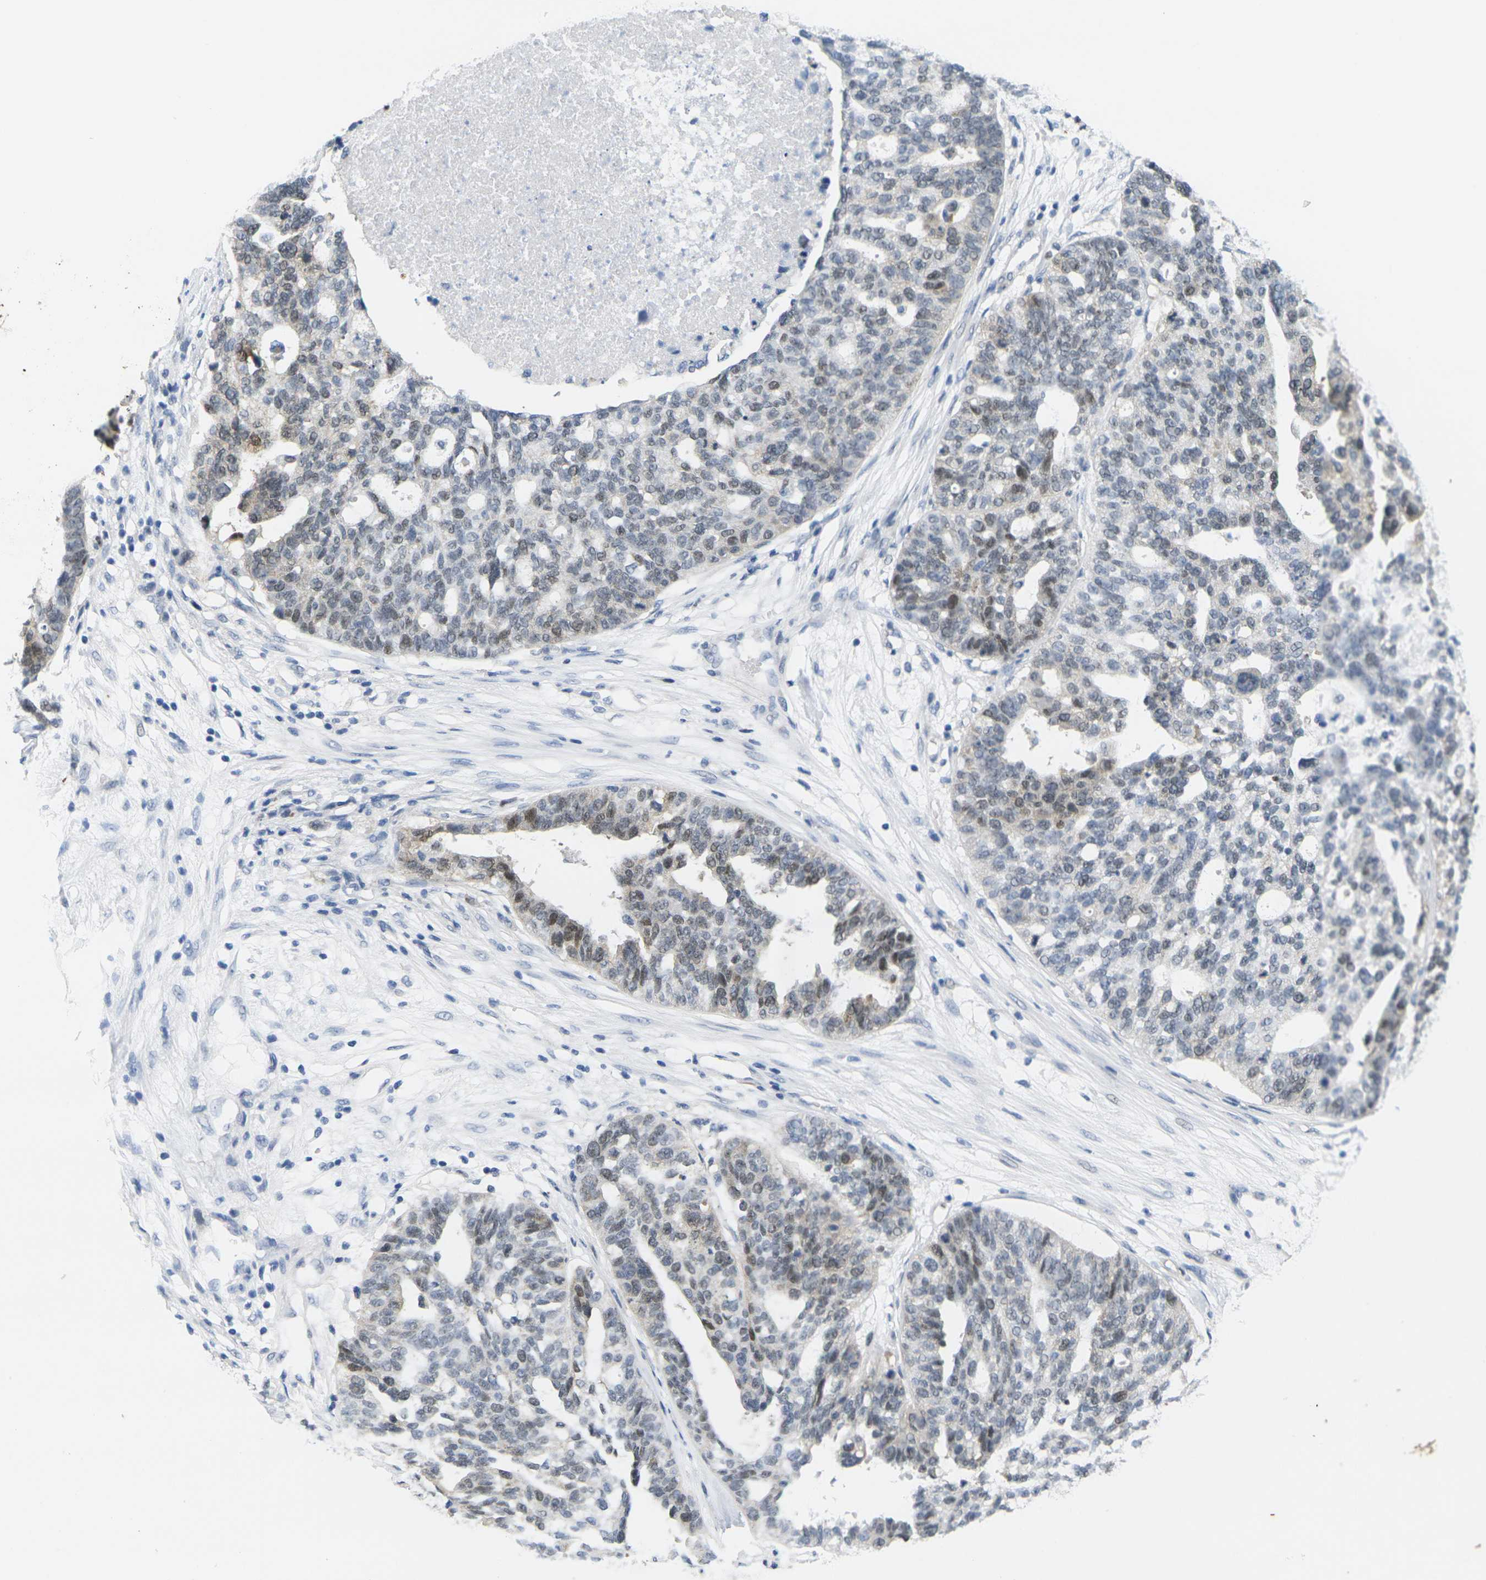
{"staining": {"intensity": "moderate", "quantity": "25%-75%", "location": "nuclear"}, "tissue": "ovarian cancer", "cell_type": "Tumor cells", "image_type": "cancer", "snomed": [{"axis": "morphology", "description": "Cystadenocarcinoma, serous, NOS"}, {"axis": "topography", "description": "Ovary"}], "caption": "This is an image of IHC staining of ovarian serous cystadenocarcinoma, which shows moderate staining in the nuclear of tumor cells.", "gene": "CDK2", "patient": {"sex": "female", "age": 59}}